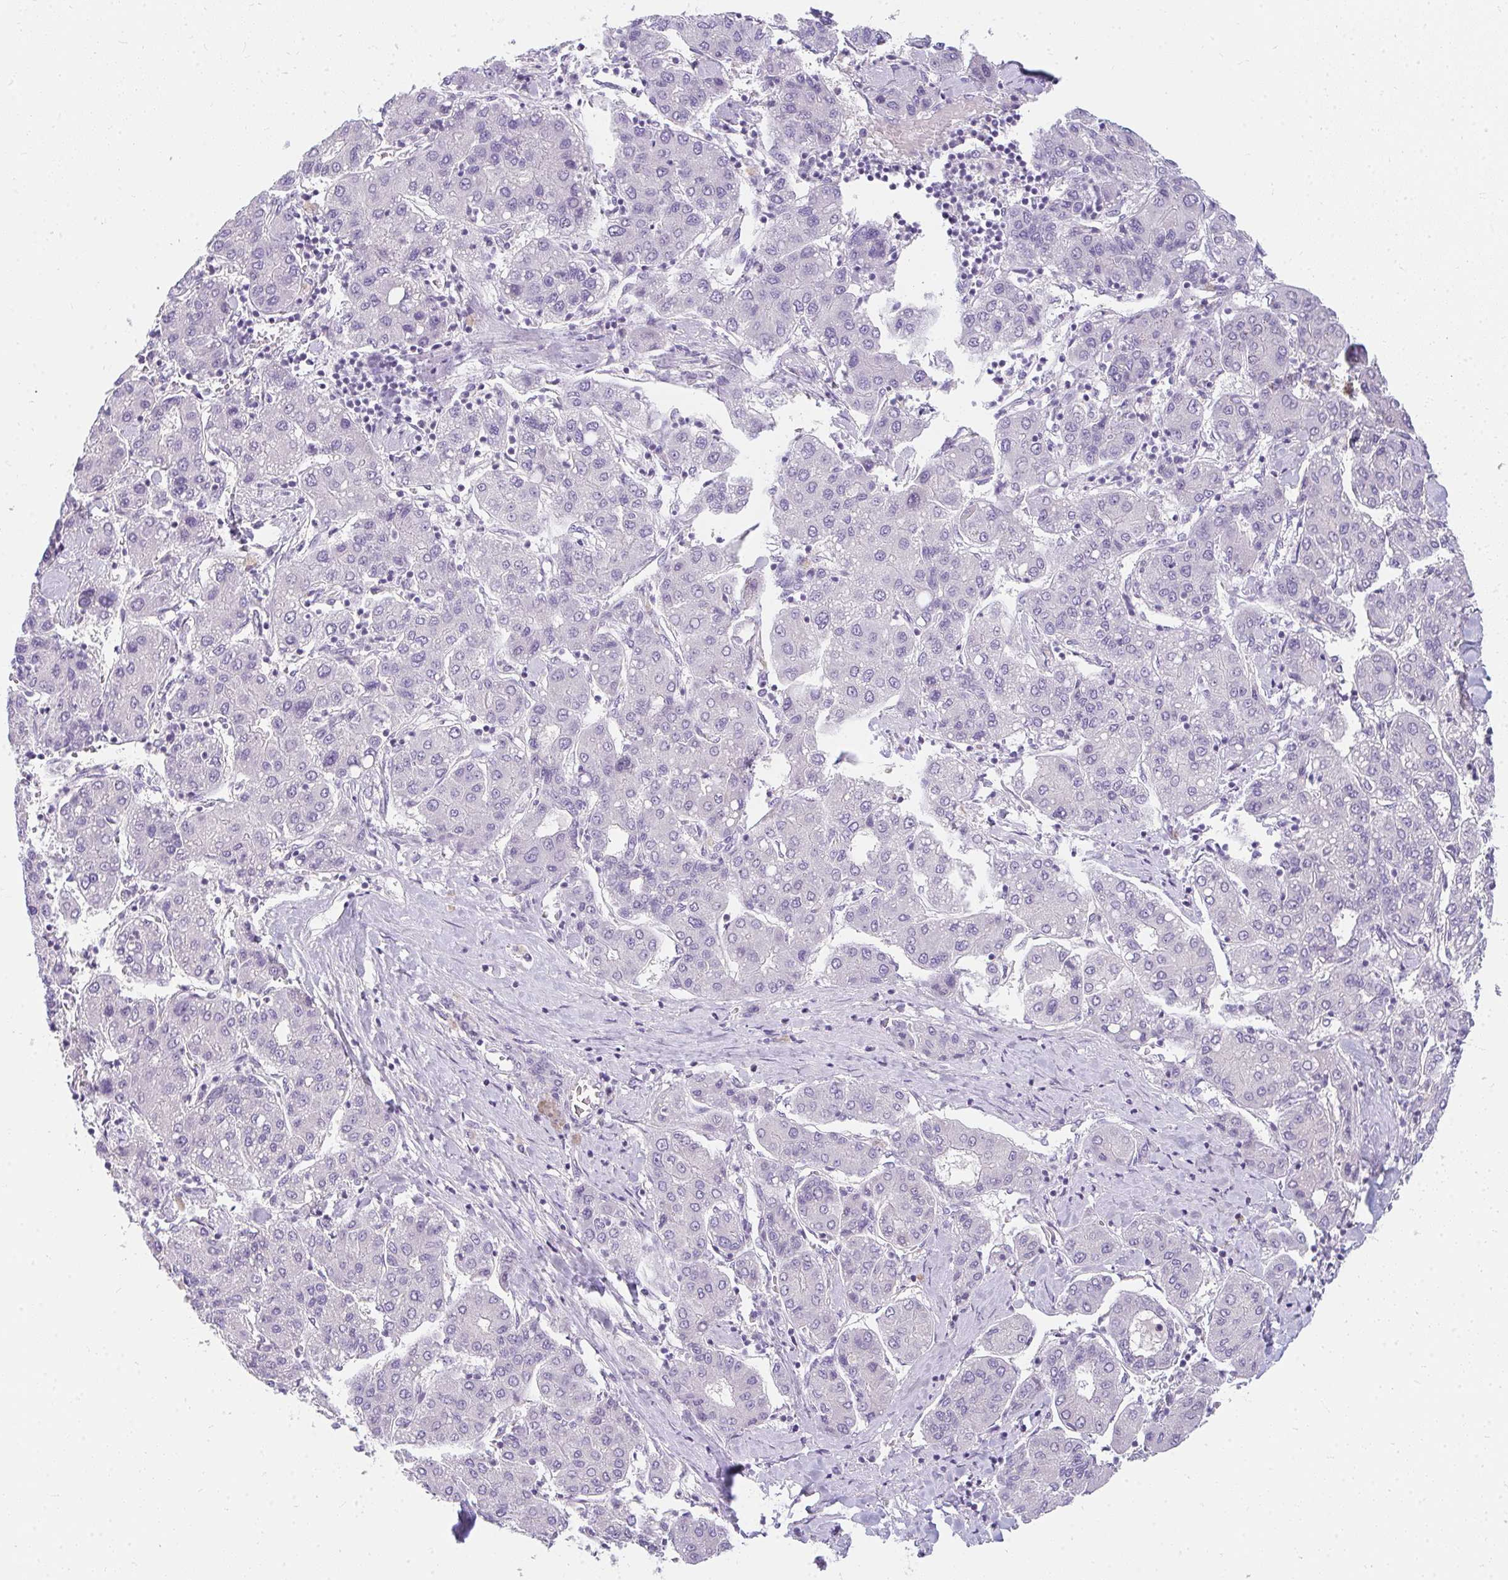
{"staining": {"intensity": "negative", "quantity": "none", "location": "none"}, "tissue": "liver cancer", "cell_type": "Tumor cells", "image_type": "cancer", "snomed": [{"axis": "morphology", "description": "Carcinoma, Hepatocellular, NOS"}, {"axis": "topography", "description": "Liver"}], "caption": "A micrograph of liver cancer stained for a protein shows no brown staining in tumor cells.", "gene": "PPP1R3G", "patient": {"sex": "male", "age": 65}}